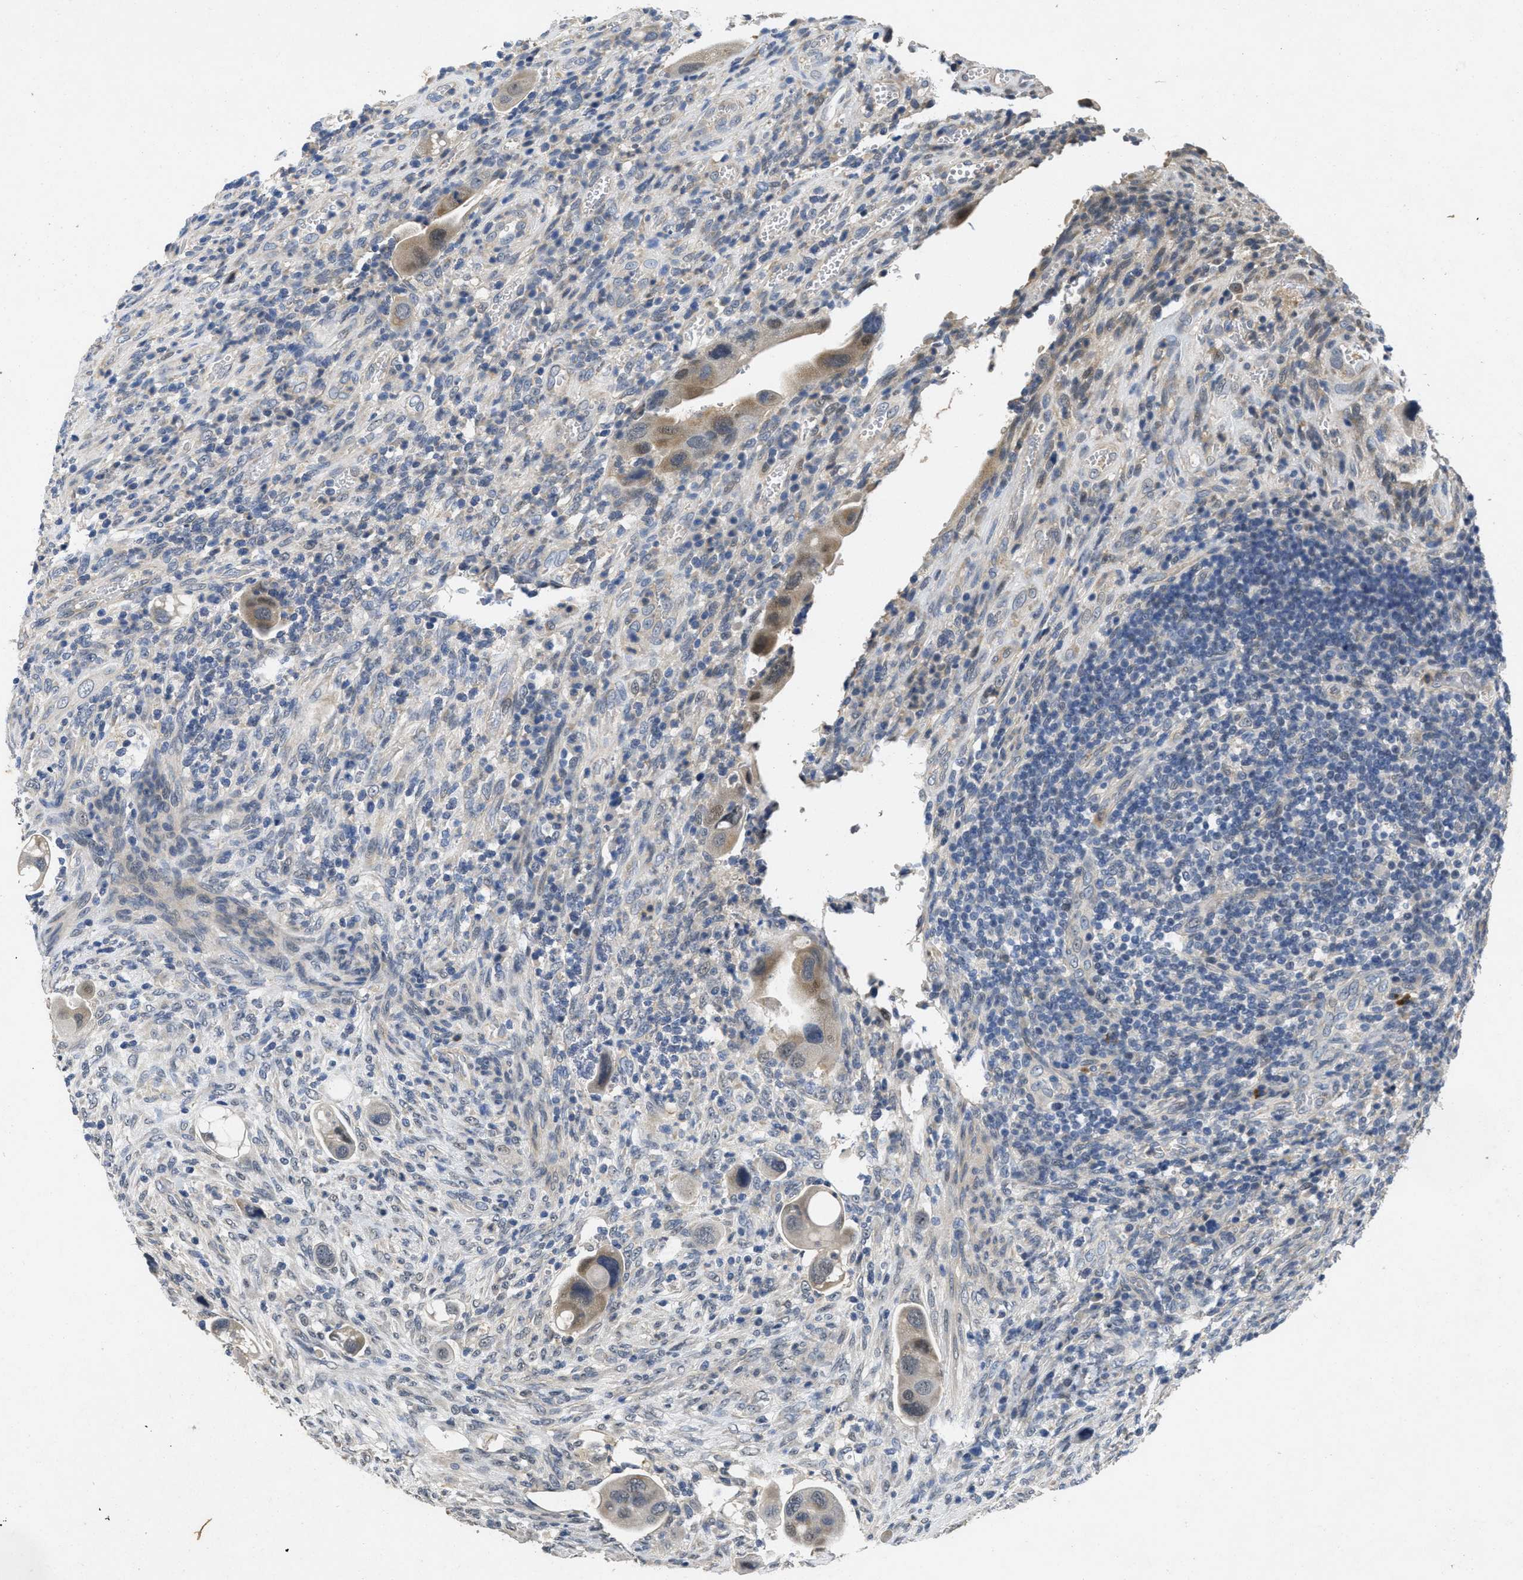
{"staining": {"intensity": "weak", "quantity": "25%-75%", "location": "cytoplasmic/membranous"}, "tissue": "colorectal cancer", "cell_type": "Tumor cells", "image_type": "cancer", "snomed": [{"axis": "morphology", "description": "Adenocarcinoma, NOS"}, {"axis": "topography", "description": "Rectum"}], "caption": "Human colorectal cancer (adenocarcinoma) stained for a protein (brown) exhibits weak cytoplasmic/membranous positive positivity in approximately 25%-75% of tumor cells.", "gene": "PAPOLG", "patient": {"sex": "female", "age": 57}}